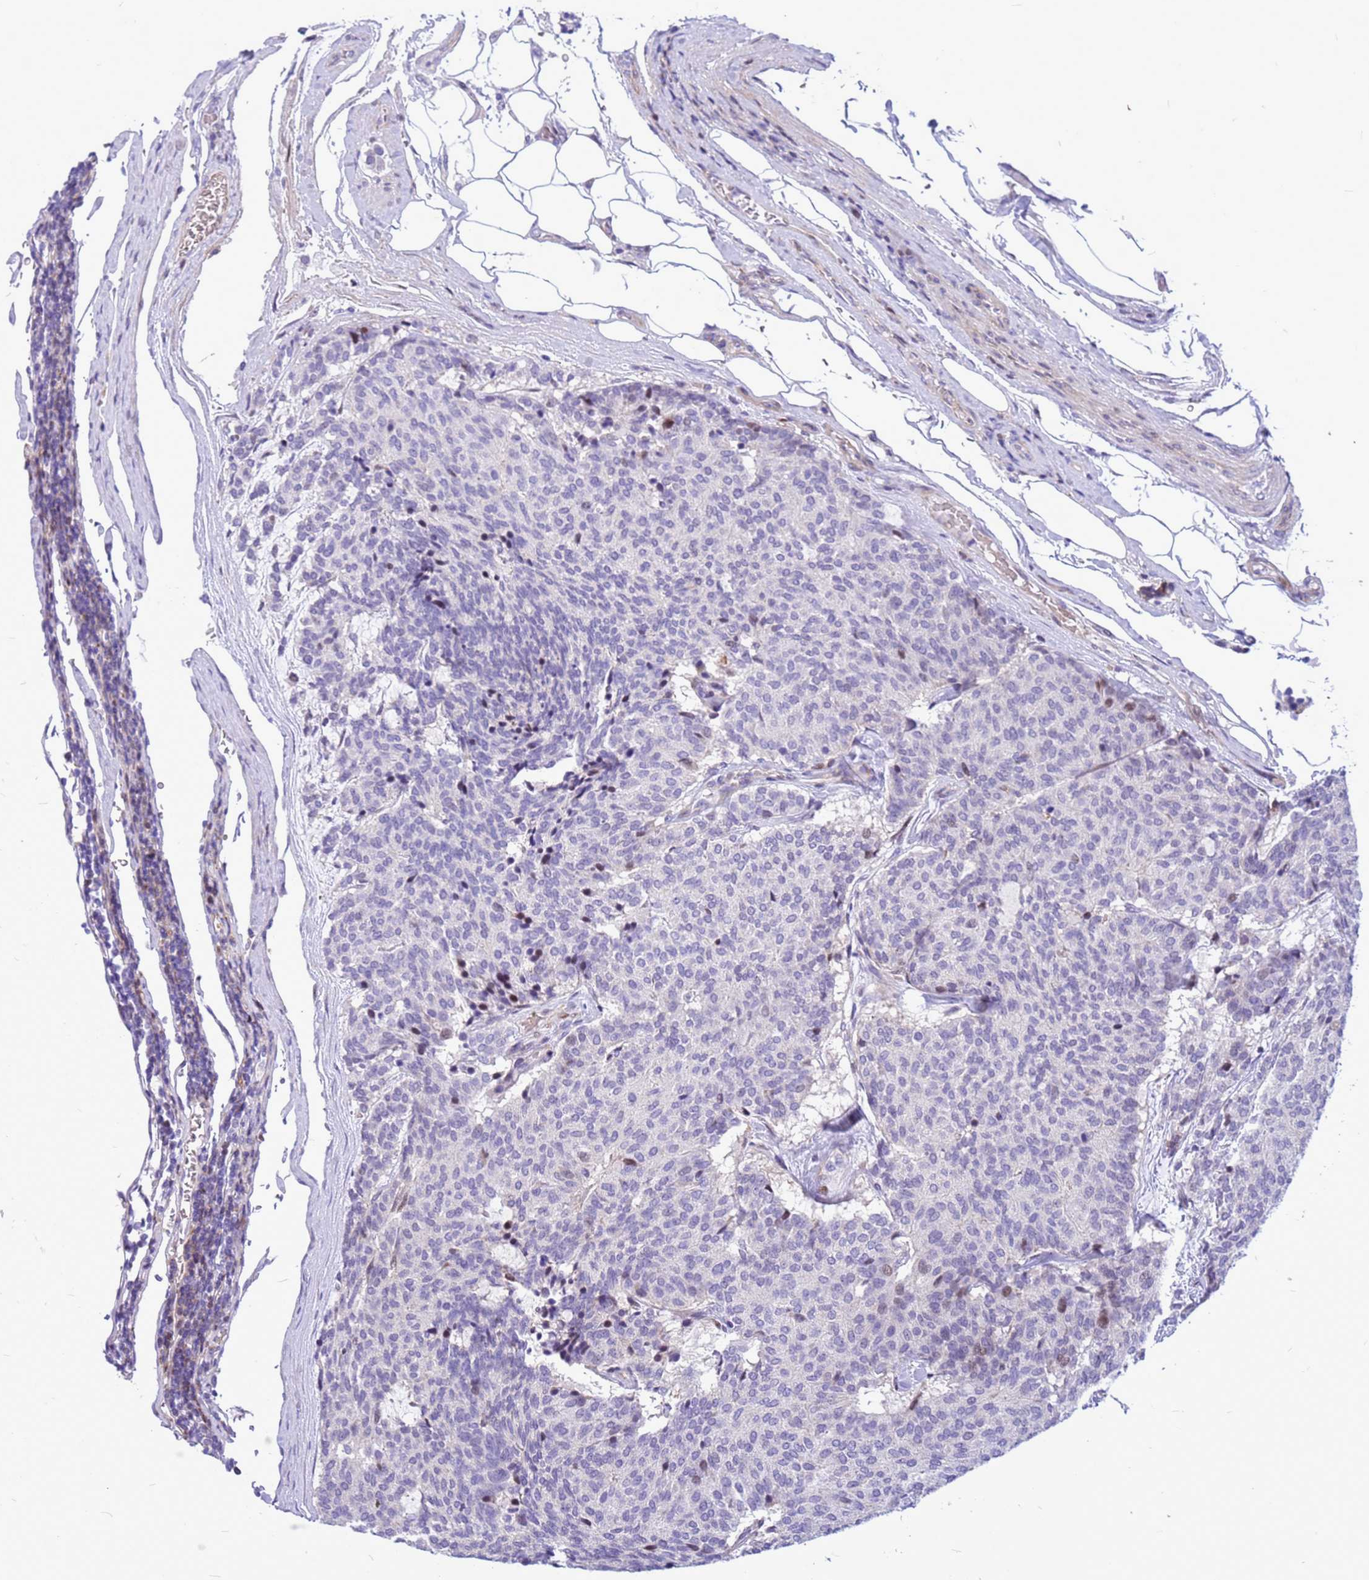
{"staining": {"intensity": "negative", "quantity": "none", "location": "none"}, "tissue": "carcinoid", "cell_type": "Tumor cells", "image_type": "cancer", "snomed": [{"axis": "morphology", "description": "Carcinoid, malignant, NOS"}, {"axis": "topography", "description": "Pancreas"}], "caption": "A histopathology image of malignant carcinoid stained for a protein exhibits no brown staining in tumor cells.", "gene": "ADAMTS7", "patient": {"sex": "female", "age": 54}}